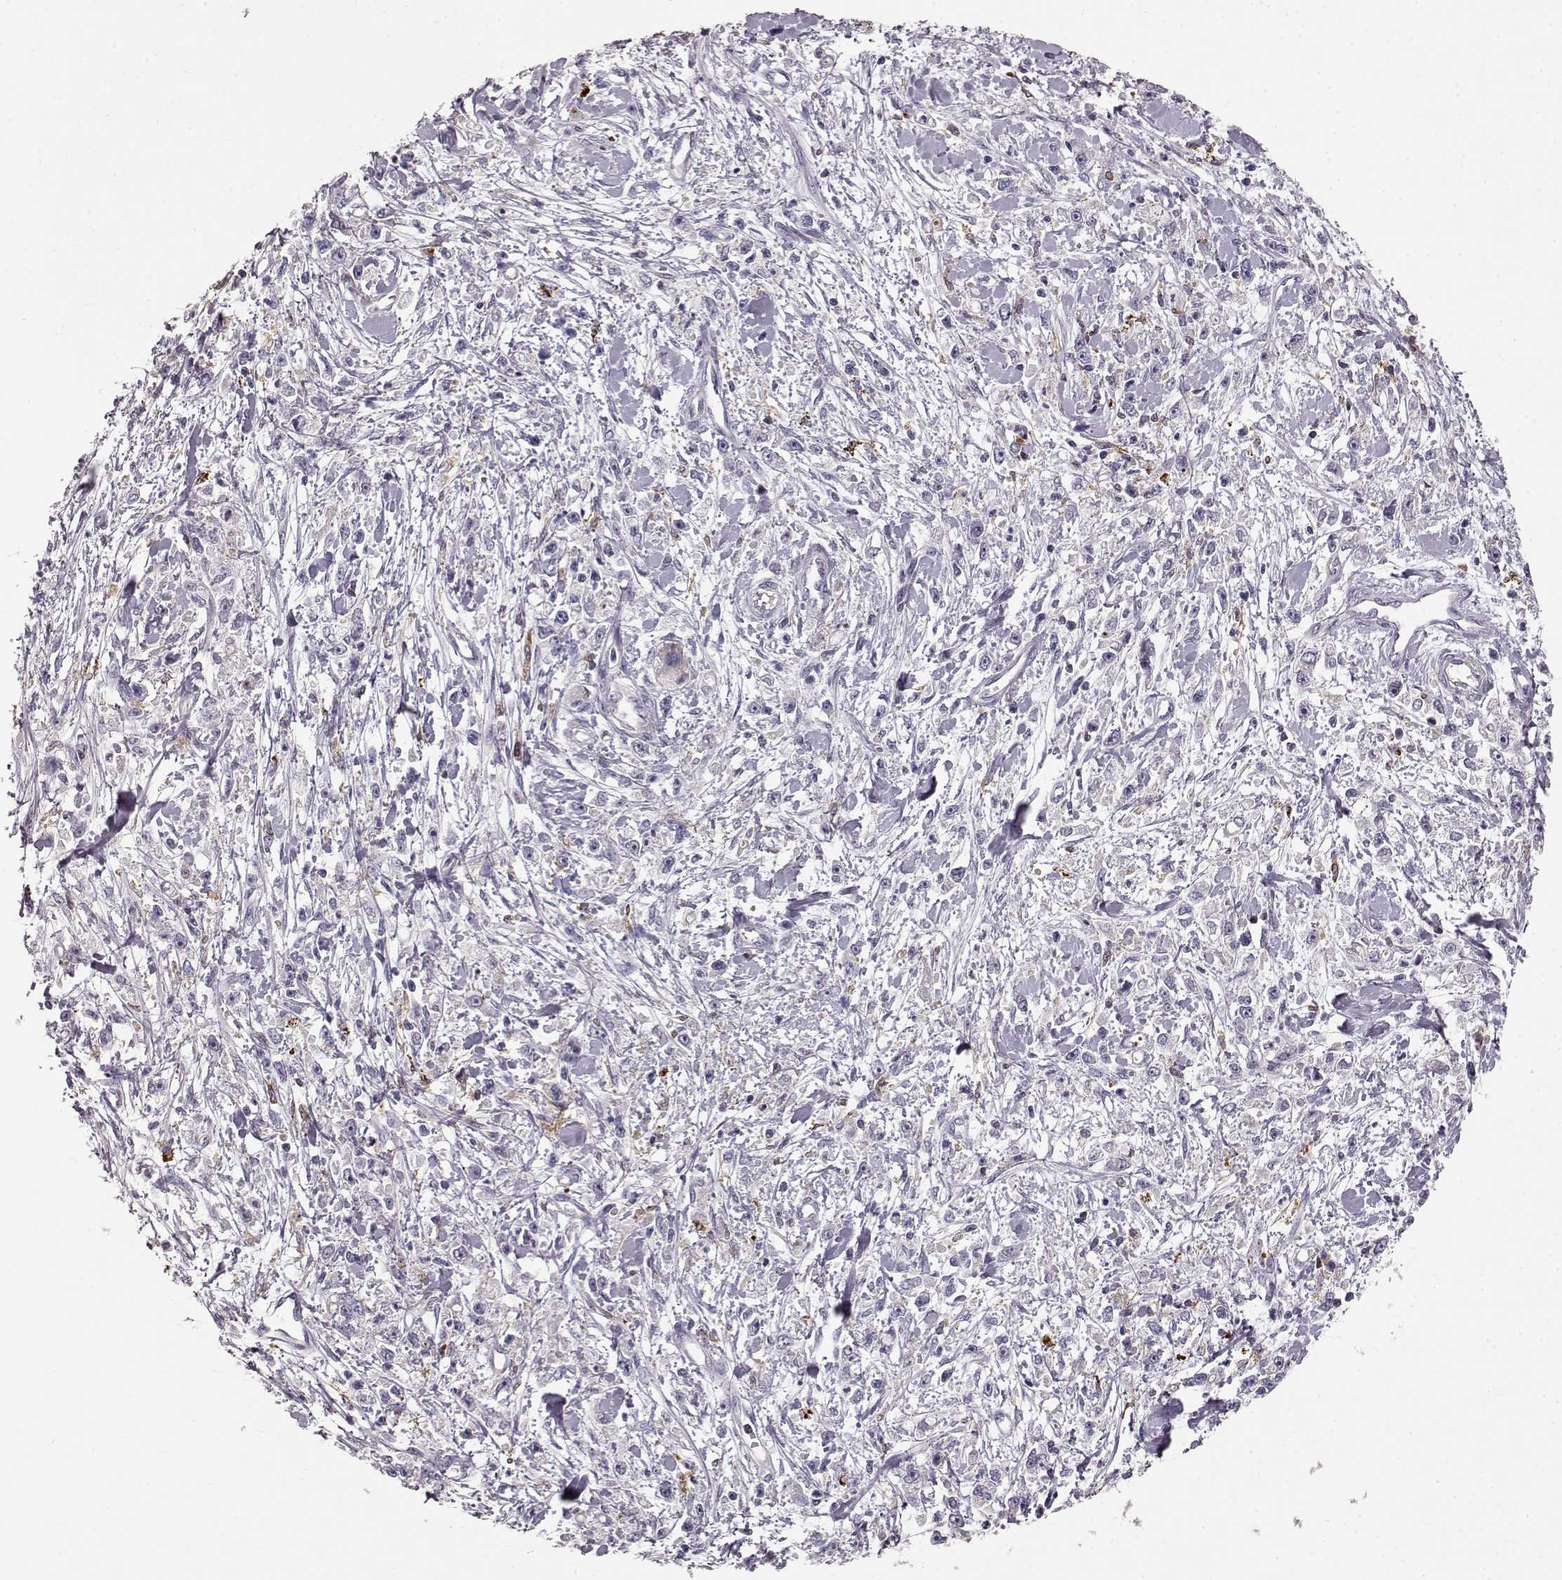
{"staining": {"intensity": "negative", "quantity": "none", "location": "none"}, "tissue": "stomach cancer", "cell_type": "Tumor cells", "image_type": "cancer", "snomed": [{"axis": "morphology", "description": "Adenocarcinoma, NOS"}, {"axis": "topography", "description": "Stomach"}], "caption": "Immunohistochemical staining of stomach cancer (adenocarcinoma) demonstrates no significant expression in tumor cells.", "gene": "CCNF", "patient": {"sex": "female", "age": 59}}